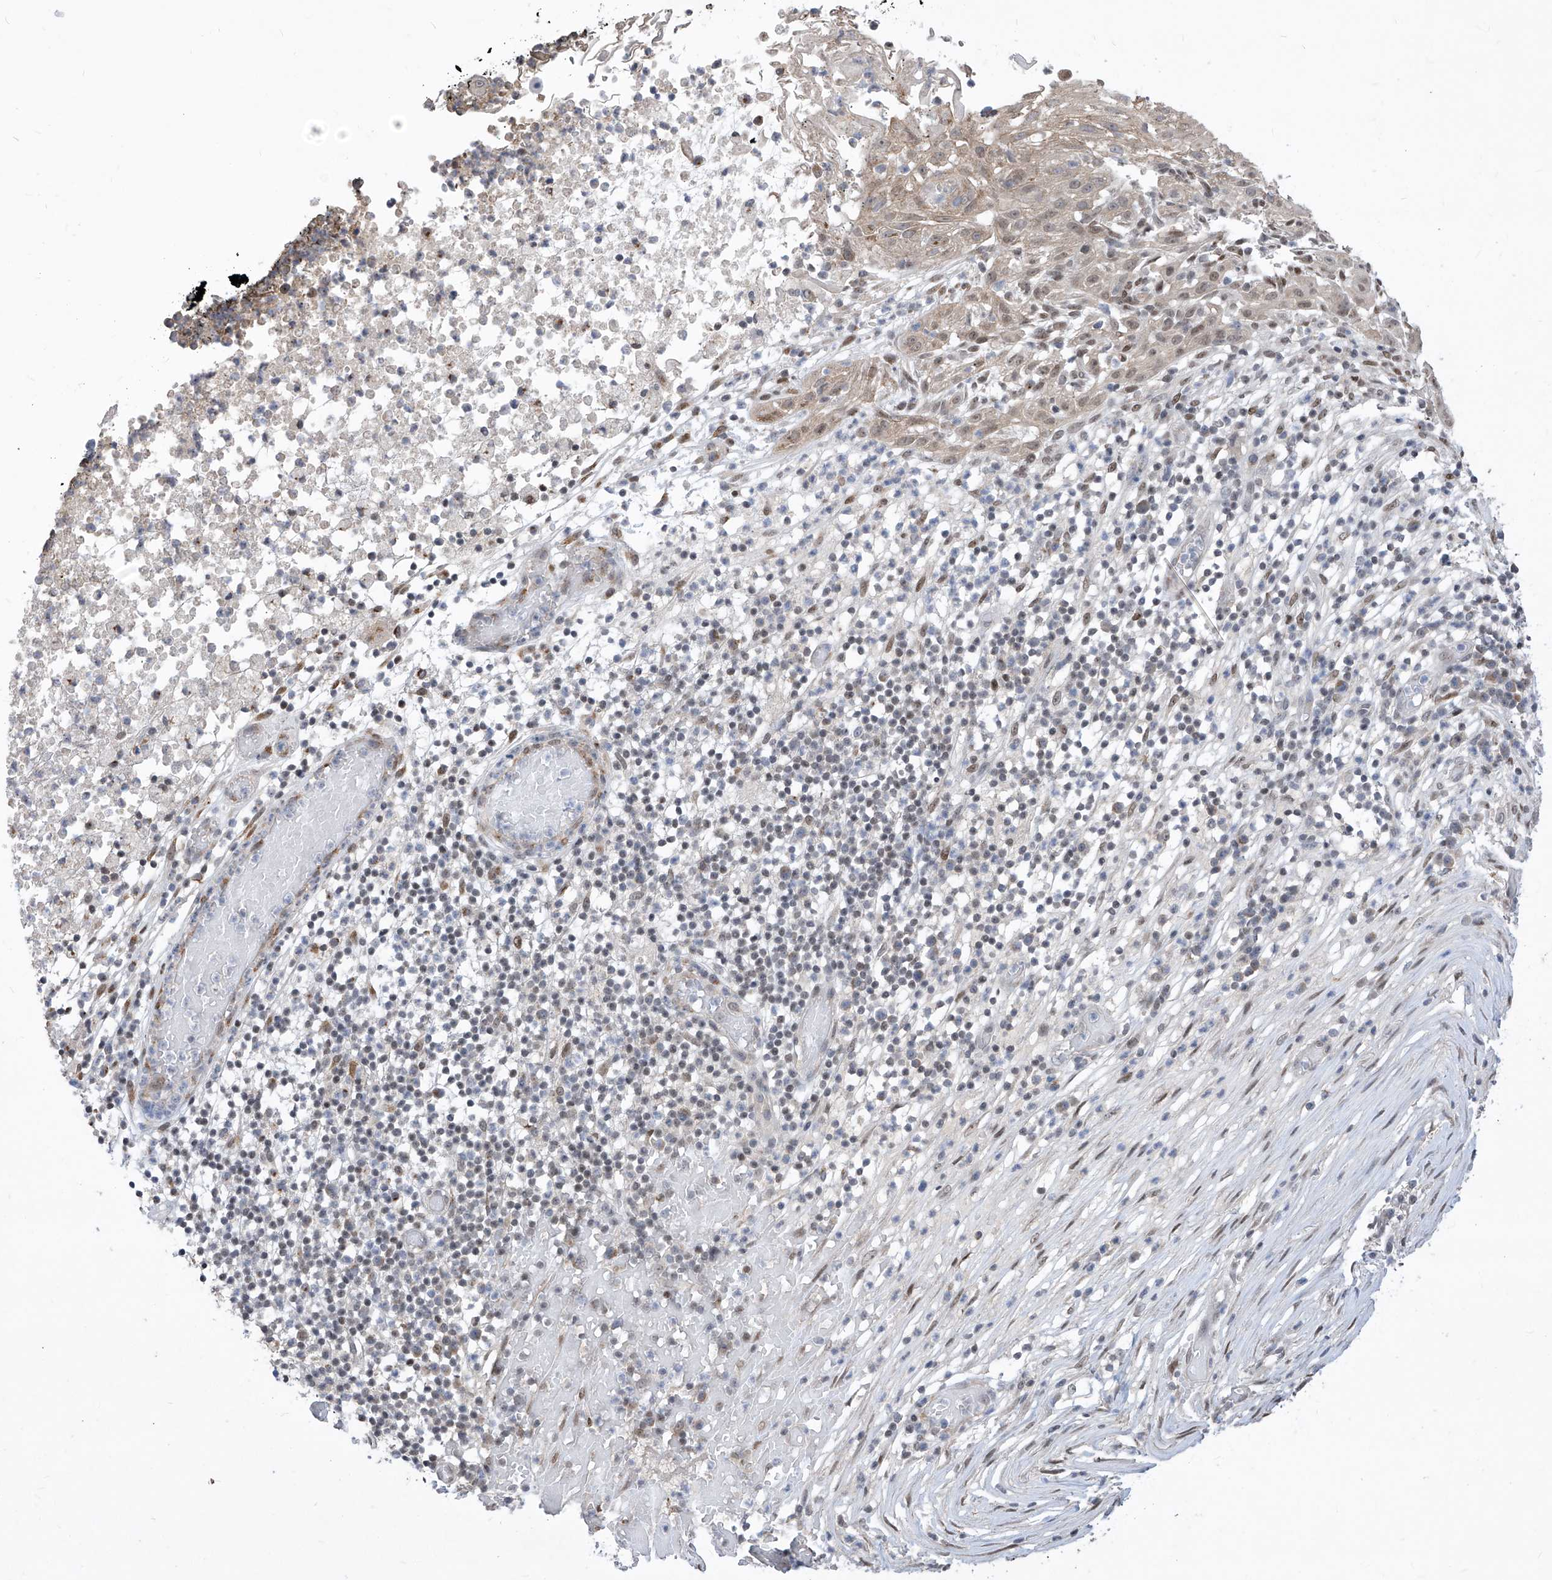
{"staining": {"intensity": "weak", "quantity": "25%-75%", "location": "cytoplasmic/membranous"}, "tissue": "skin cancer", "cell_type": "Tumor cells", "image_type": "cancer", "snomed": [{"axis": "morphology", "description": "Normal tissue, NOS"}, {"axis": "morphology", "description": "Basal cell carcinoma"}, {"axis": "topography", "description": "Skin"}], "caption": "Tumor cells demonstrate weak cytoplasmic/membranous staining in about 25%-75% of cells in skin cancer (basal cell carcinoma).", "gene": "CETN2", "patient": {"sex": "male", "age": 64}}